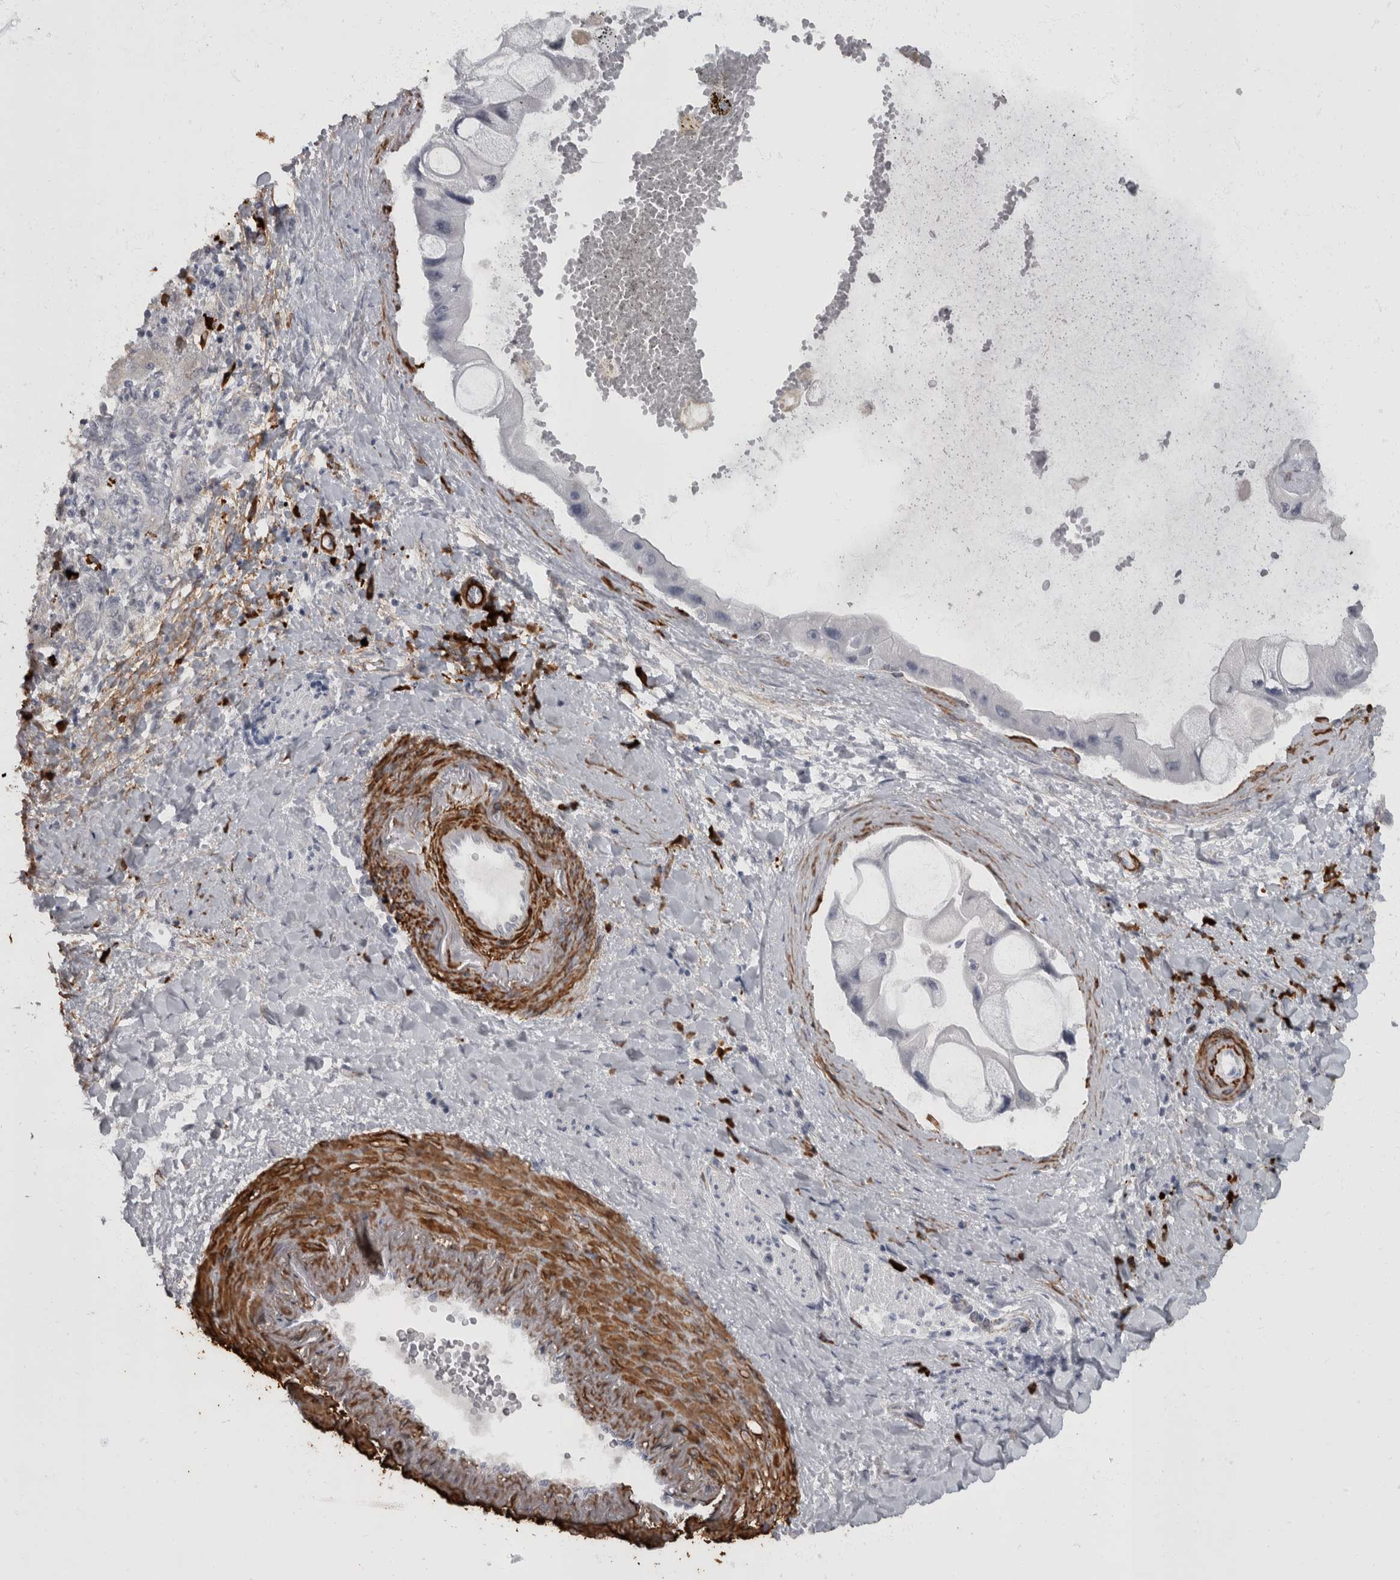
{"staining": {"intensity": "negative", "quantity": "none", "location": "none"}, "tissue": "liver cancer", "cell_type": "Tumor cells", "image_type": "cancer", "snomed": [{"axis": "morphology", "description": "Cholangiocarcinoma"}, {"axis": "topography", "description": "Liver"}], "caption": "Tumor cells are negative for brown protein staining in liver cancer (cholangiocarcinoma). The staining was performed using DAB (3,3'-diaminobenzidine) to visualize the protein expression in brown, while the nuclei were stained in blue with hematoxylin (Magnification: 20x).", "gene": "MASTL", "patient": {"sex": "male", "age": 50}}